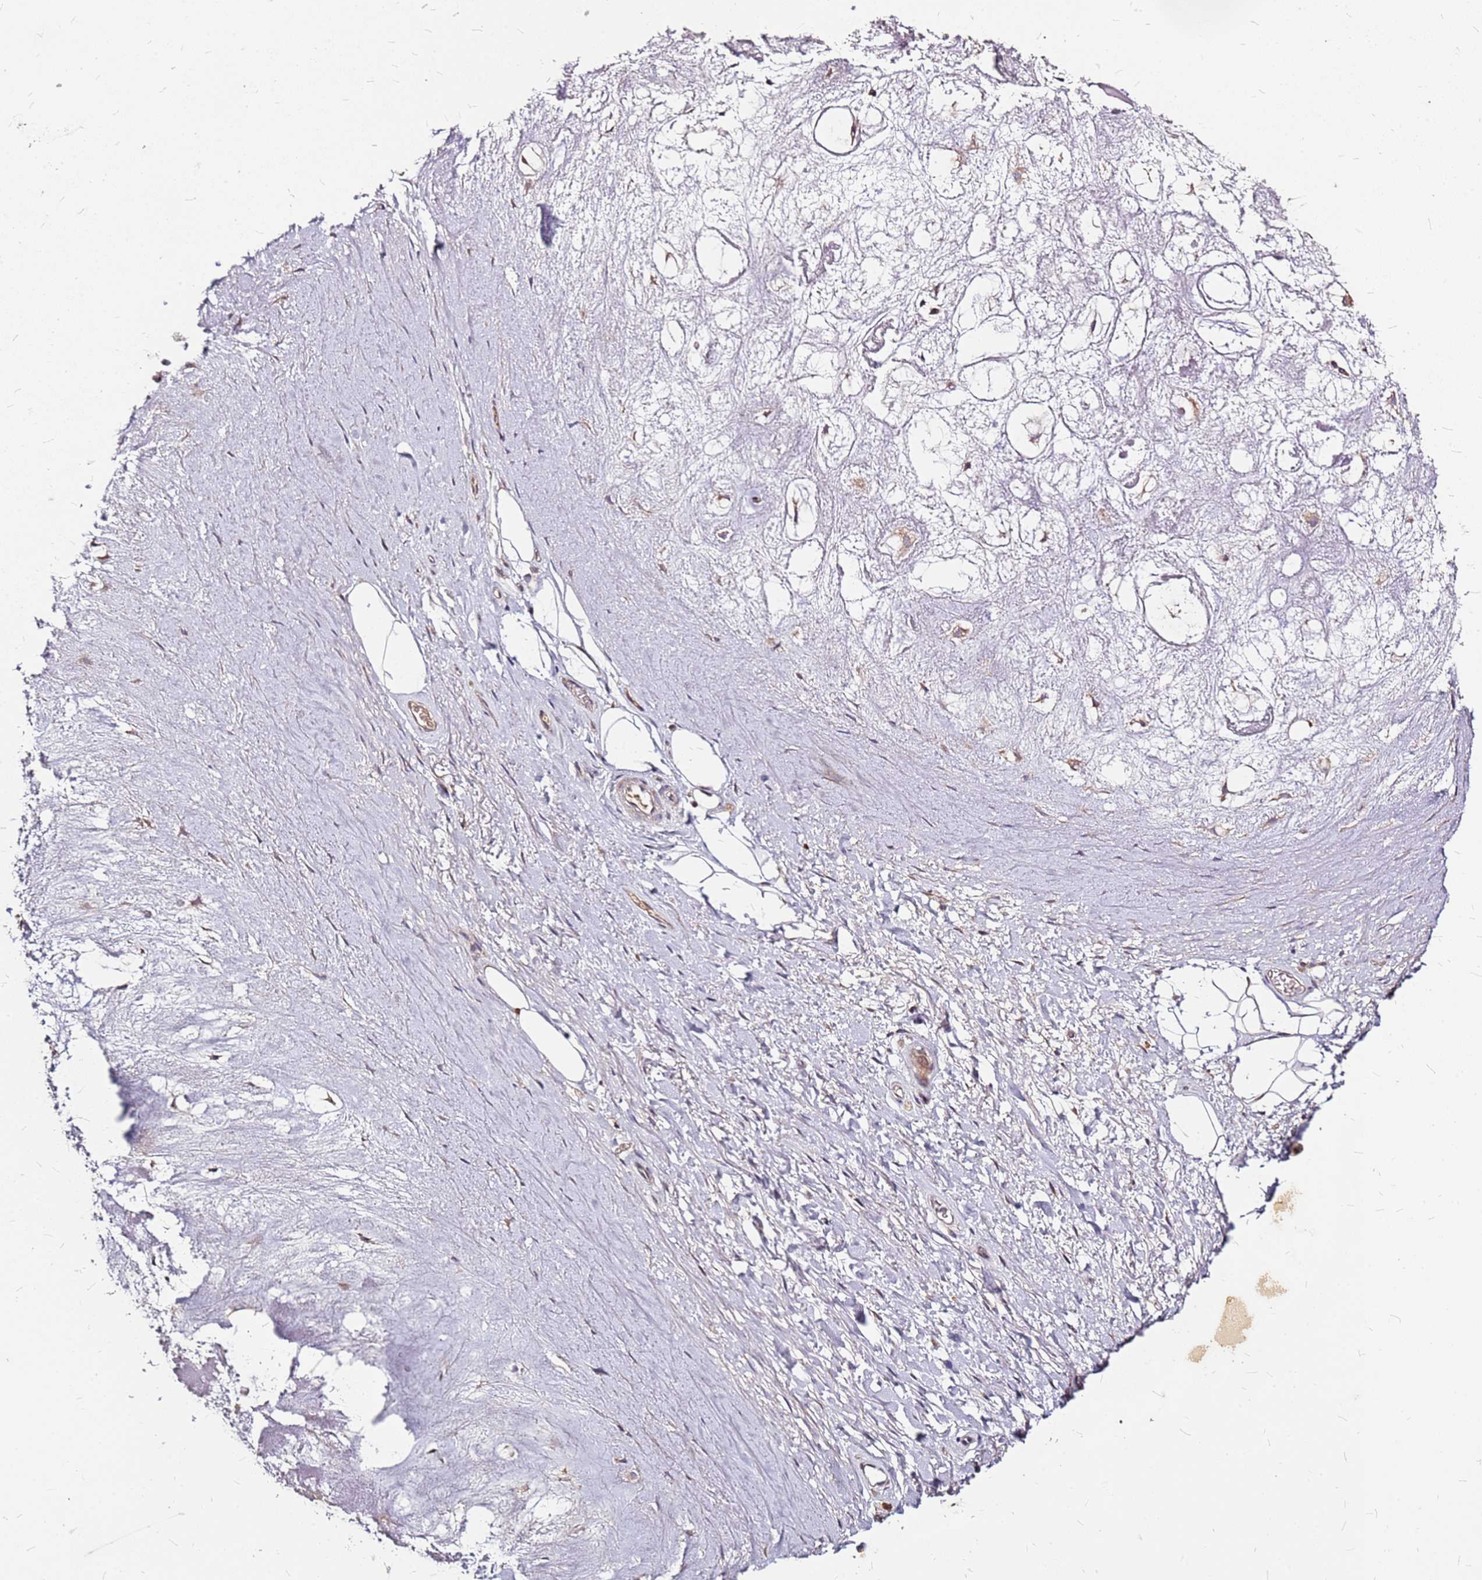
{"staining": {"intensity": "moderate", "quantity": "<25%", "location": "cytoplasmic/membranous"}, "tissue": "adipose tissue", "cell_type": "Adipocytes", "image_type": "normal", "snomed": [{"axis": "morphology", "description": "Normal tissue, NOS"}, {"axis": "topography", "description": "Cartilage tissue"}], "caption": "Immunohistochemistry (IHC) micrograph of normal adipose tissue stained for a protein (brown), which shows low levels of moderate cytoplasmic/membranous positivity in about <25% of adipocytes.", "gene": "DCDC2C", "patient": {"sex": "male", "age": 81}}